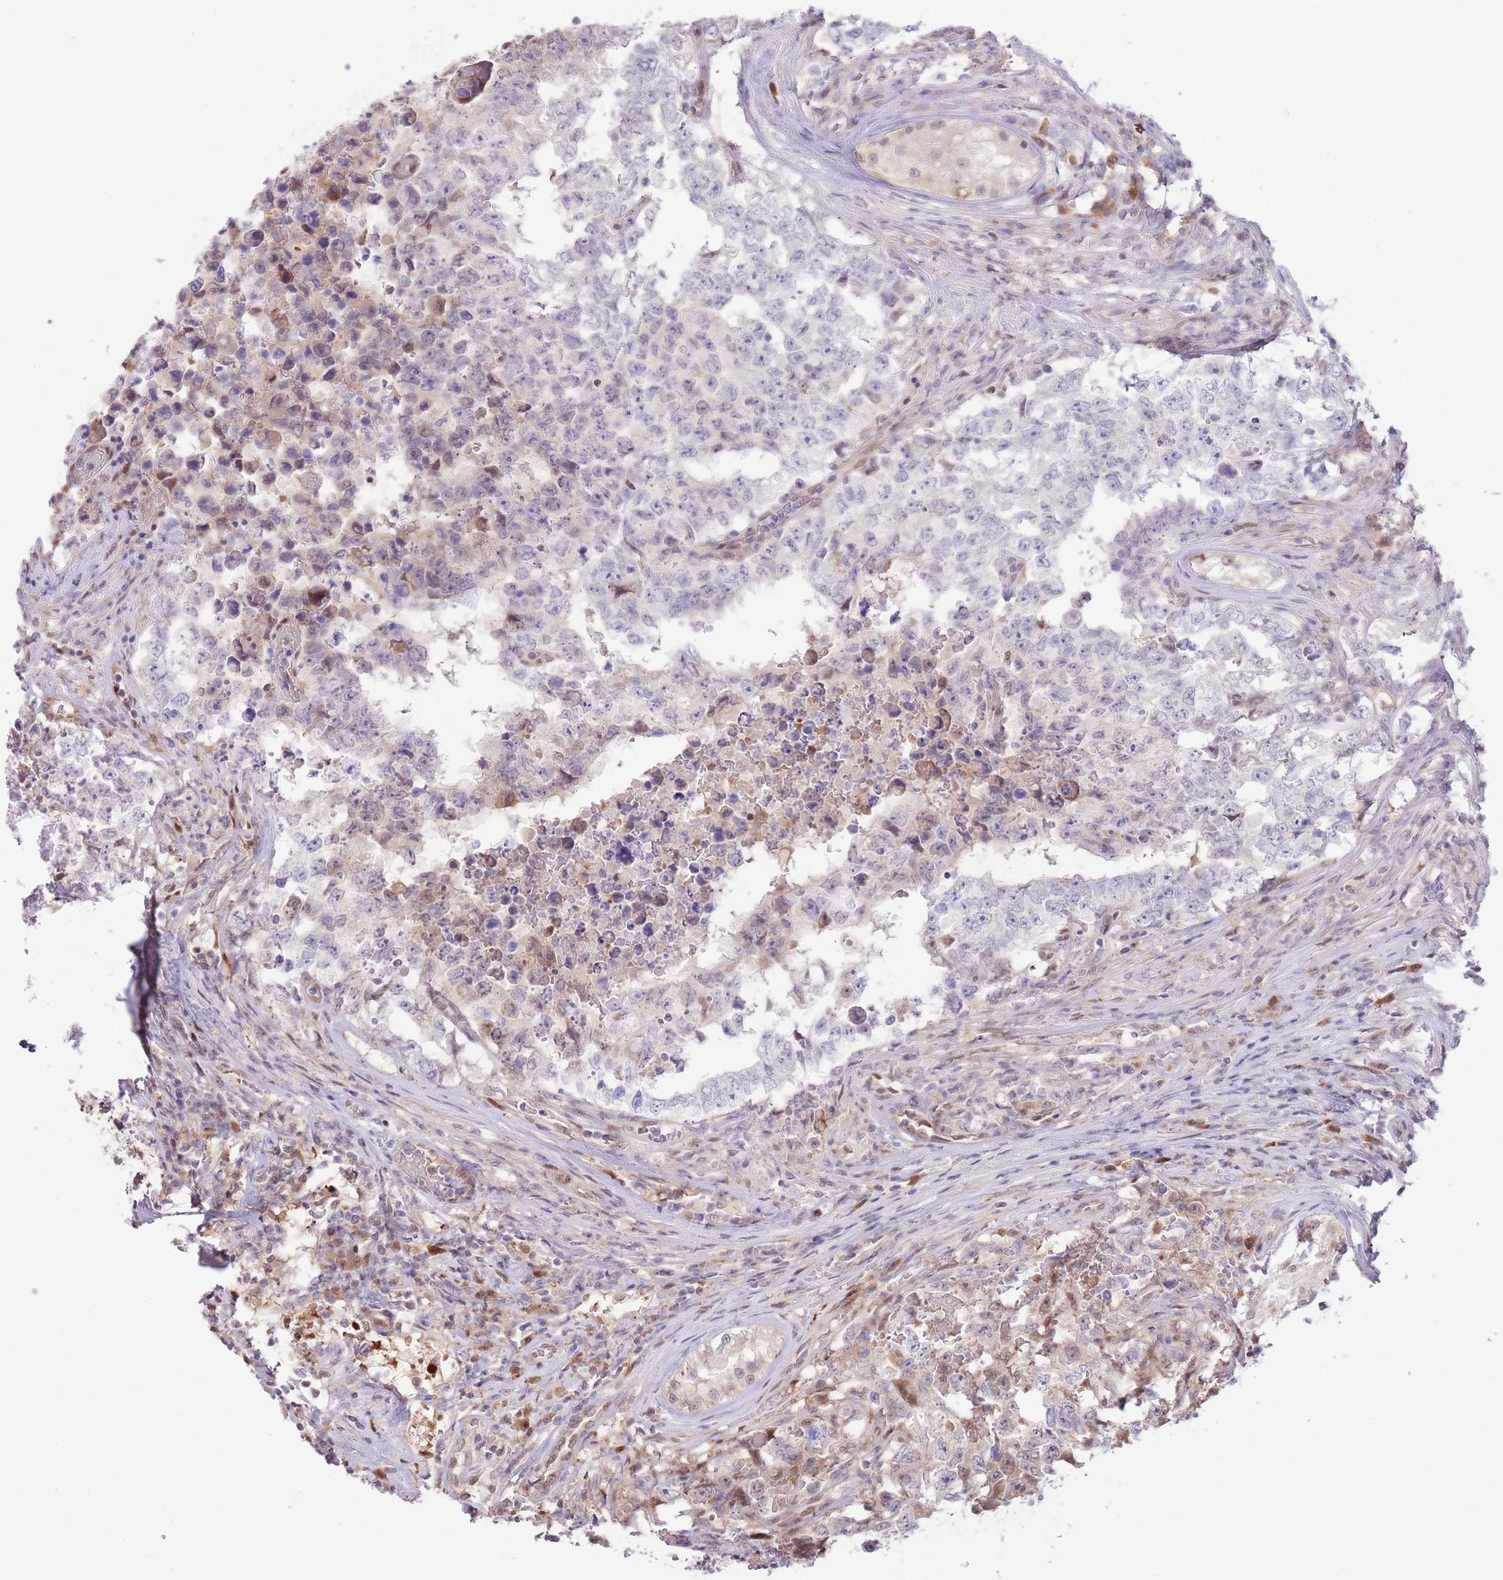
{"staining": {"intensity": "negative", "quantity": "none", "location": "none"}, "tissue": "testis cancer", "cell_type": "Tumor cells", "image_type": "cancer", "snomed": [{"axis": "morphology", "description": "Normal tissue, NOS"}, {"axis": "morphology", "description": "Carcinoma, Embryonal, NOS"}, {"axis": "topography", "description": "Testis"}, {"axis": "topography", "description": "Epididymis"}], "caption": "Protein analysis of embryonal carcinoma (testis) exhibits no significant positivity in tumor cells.", "gene": "NSFL1C", "patient": {"sex": "male", "age": 25}}